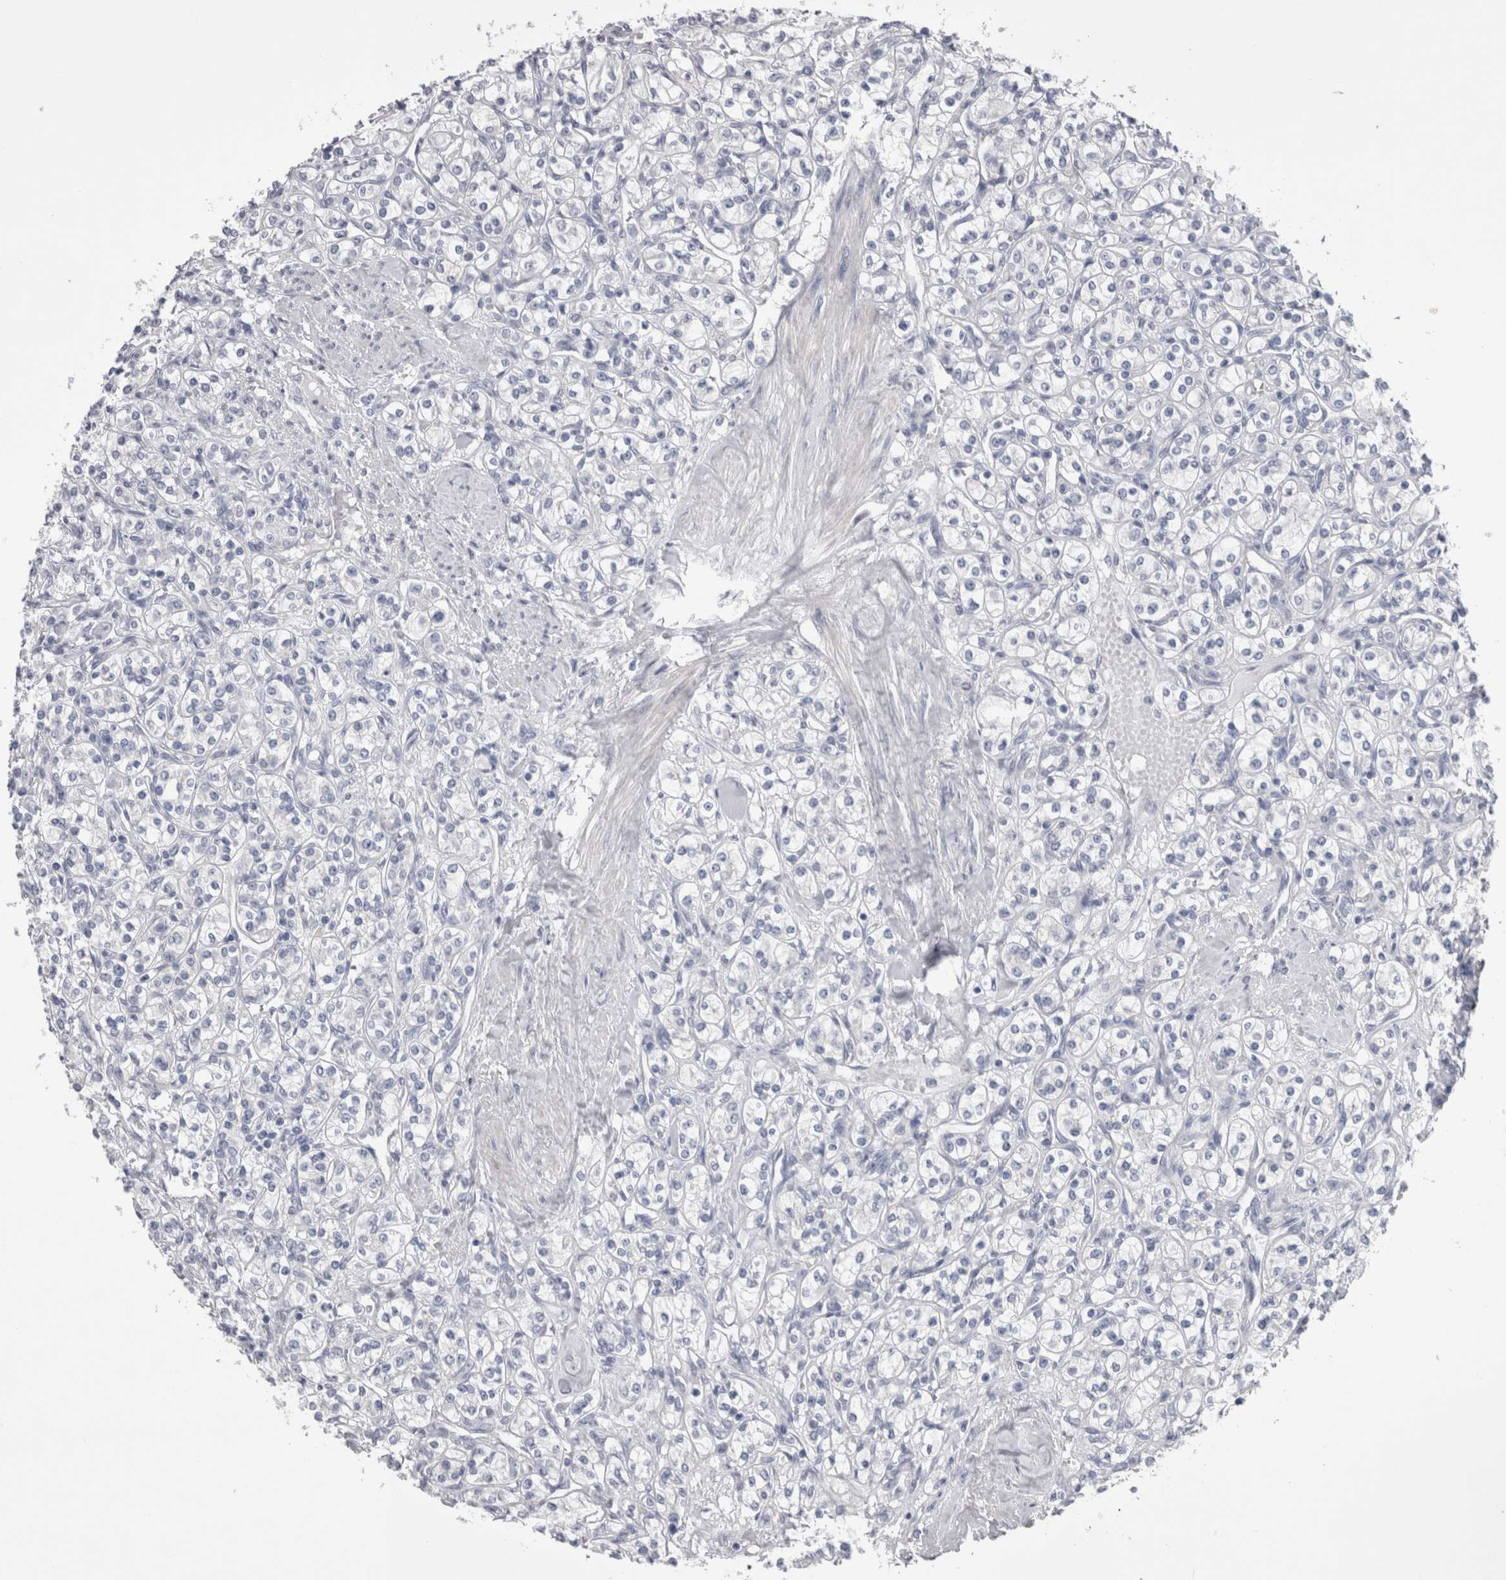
{"staining": {"intensity": "negative", "quantity": "none", "location": "none"}, "tissue": "renal cancer", "cell_type": "Tumor cells", "image_type": "cancer", "snomed": [{"axis": "morphology", "description": "Adenocarcinoma, NOS"}, {"axis": "topography", "description": "Kidney"}], "caption": "Tumor cells show no significant protein positivity in renal cancer. (DAB immunohistochemistry (IHC) with hematoxylin counter stain).", "gene": "PWP2", "patient": {"sex": "male", "age": 77}}